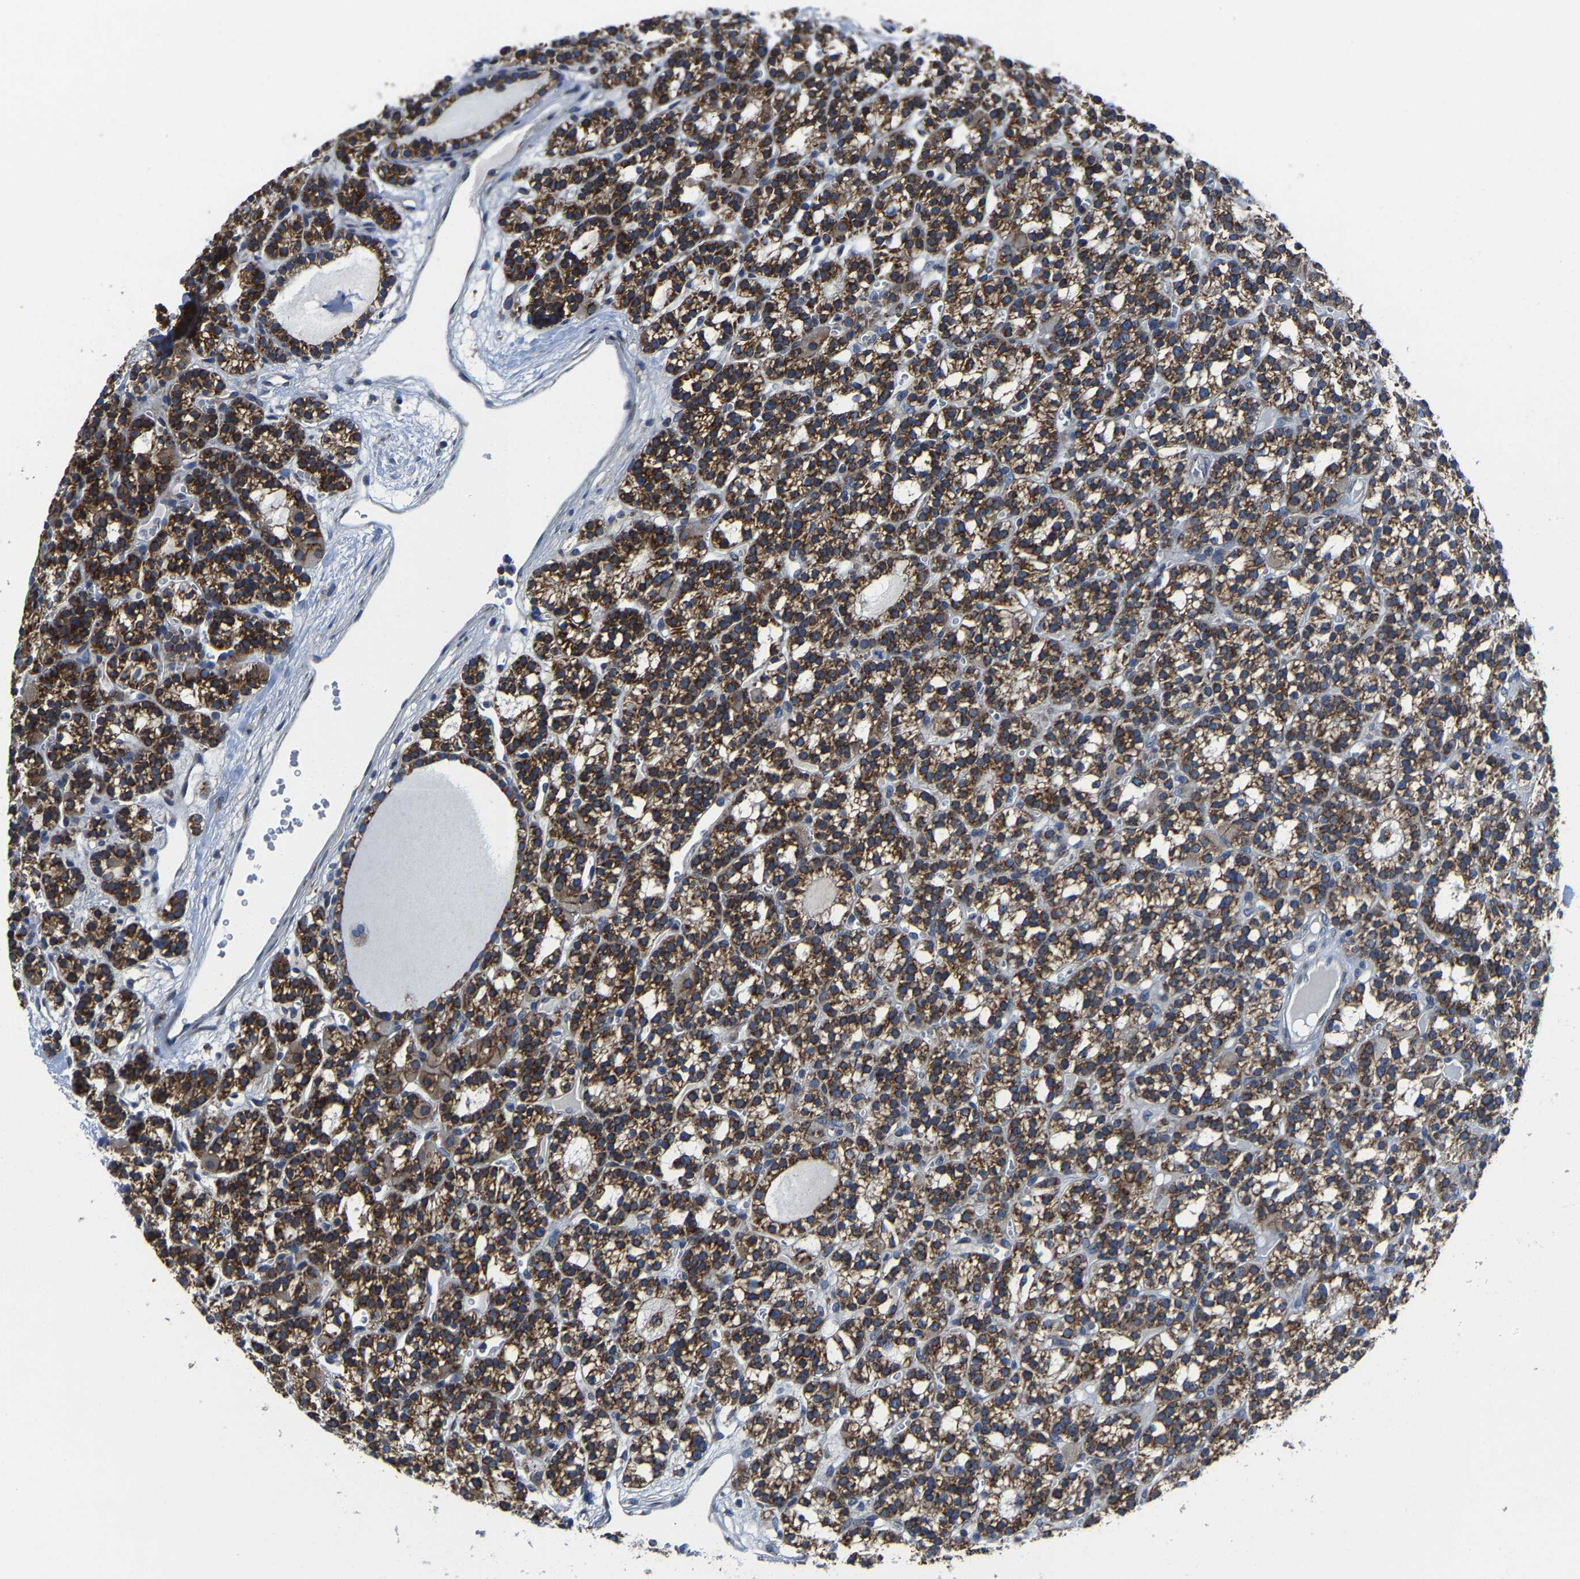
{"staining": {"intensity": "strong", "quantity": ">75%", "location": "cytoplasmic/membranous"}, "tissue": "parathyroid gland", "cell_type": "Glandular cells", "image_type": "normal", "snomed": [{"axis": "morphology", "description": "Normal tissue, NOS"}, {"axis": "morphology", "description": "Adenoma, NOS"}, {"axis": "topography", "description": "Parathyroid gland"}], "caption": "Immunohistochemistry (IHC) staining of normal parathyroid gland, which reveals high levels of strong cytoplasmic/membranous expression in approximately >75% of glandular cells indicating strong cytoplasmic/membranous protein positivity. The staining was performed using DAB (brown) for protein detection and nuclei were counterstained in hematoxylin (blue).", "gene": "G3BP2", "patient": {"sex": "female", "age": 58}}